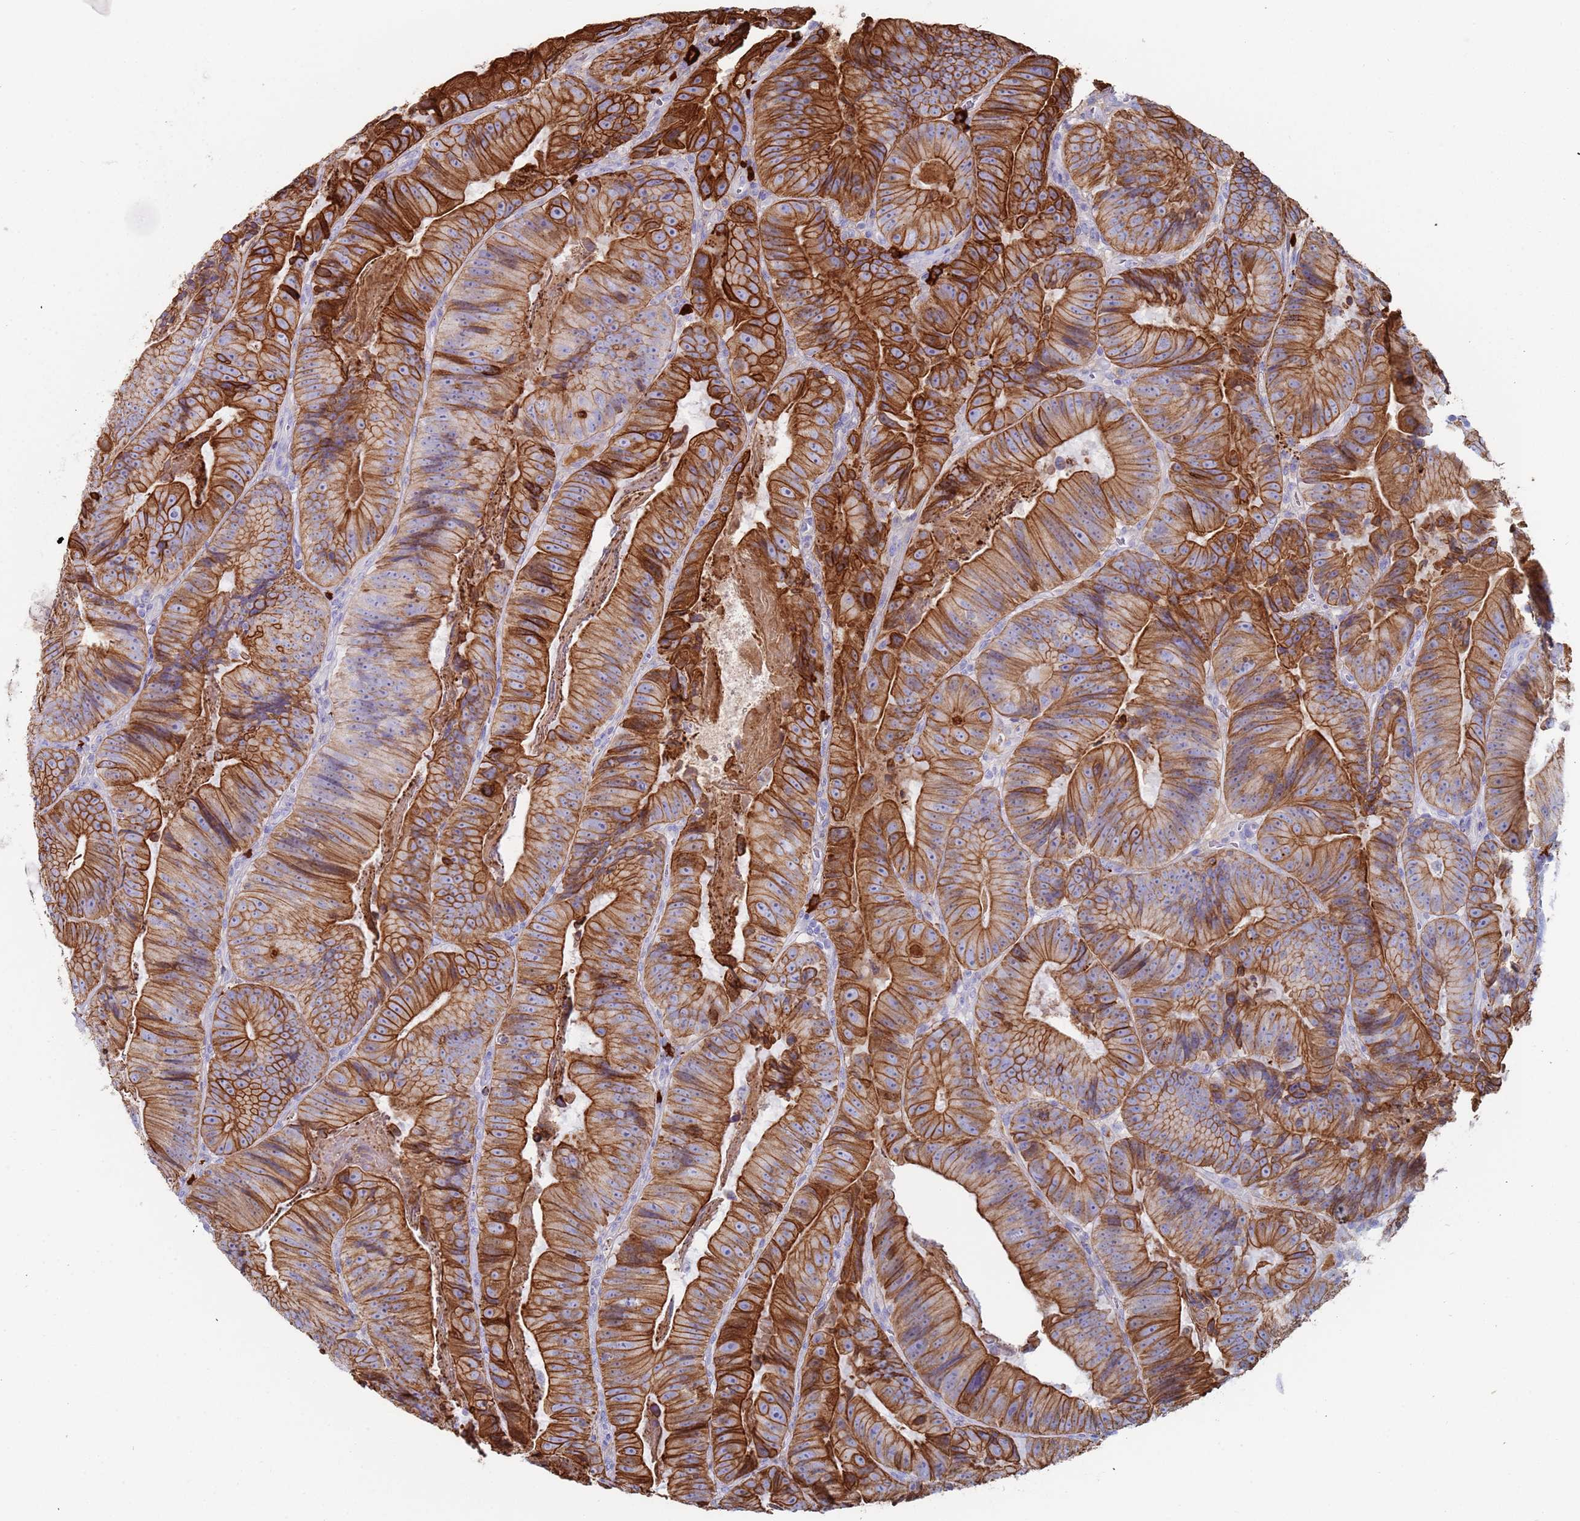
{"staining": {"intensity": "strong", "quantity": ">75%", "location": "cytoplasmic/membranous"}, "tissue": "colorectal cancer", "cell_type": "Tumor cells", "image_type": "cancer", "snomed": [{"axis": "morphology", "description": "Adenocarcinoma, NOS"}, {"axis": "topography", "description": "Colon"}], "caption": "Protein analysis of colorectal cancer (adenocarcinoma) tissue shows strong cytoplasmic/membranous positivity in about >75% of tumor cells.", "gene": "CYSLTR2", "patient": {"sex": "female", "age": 86}}